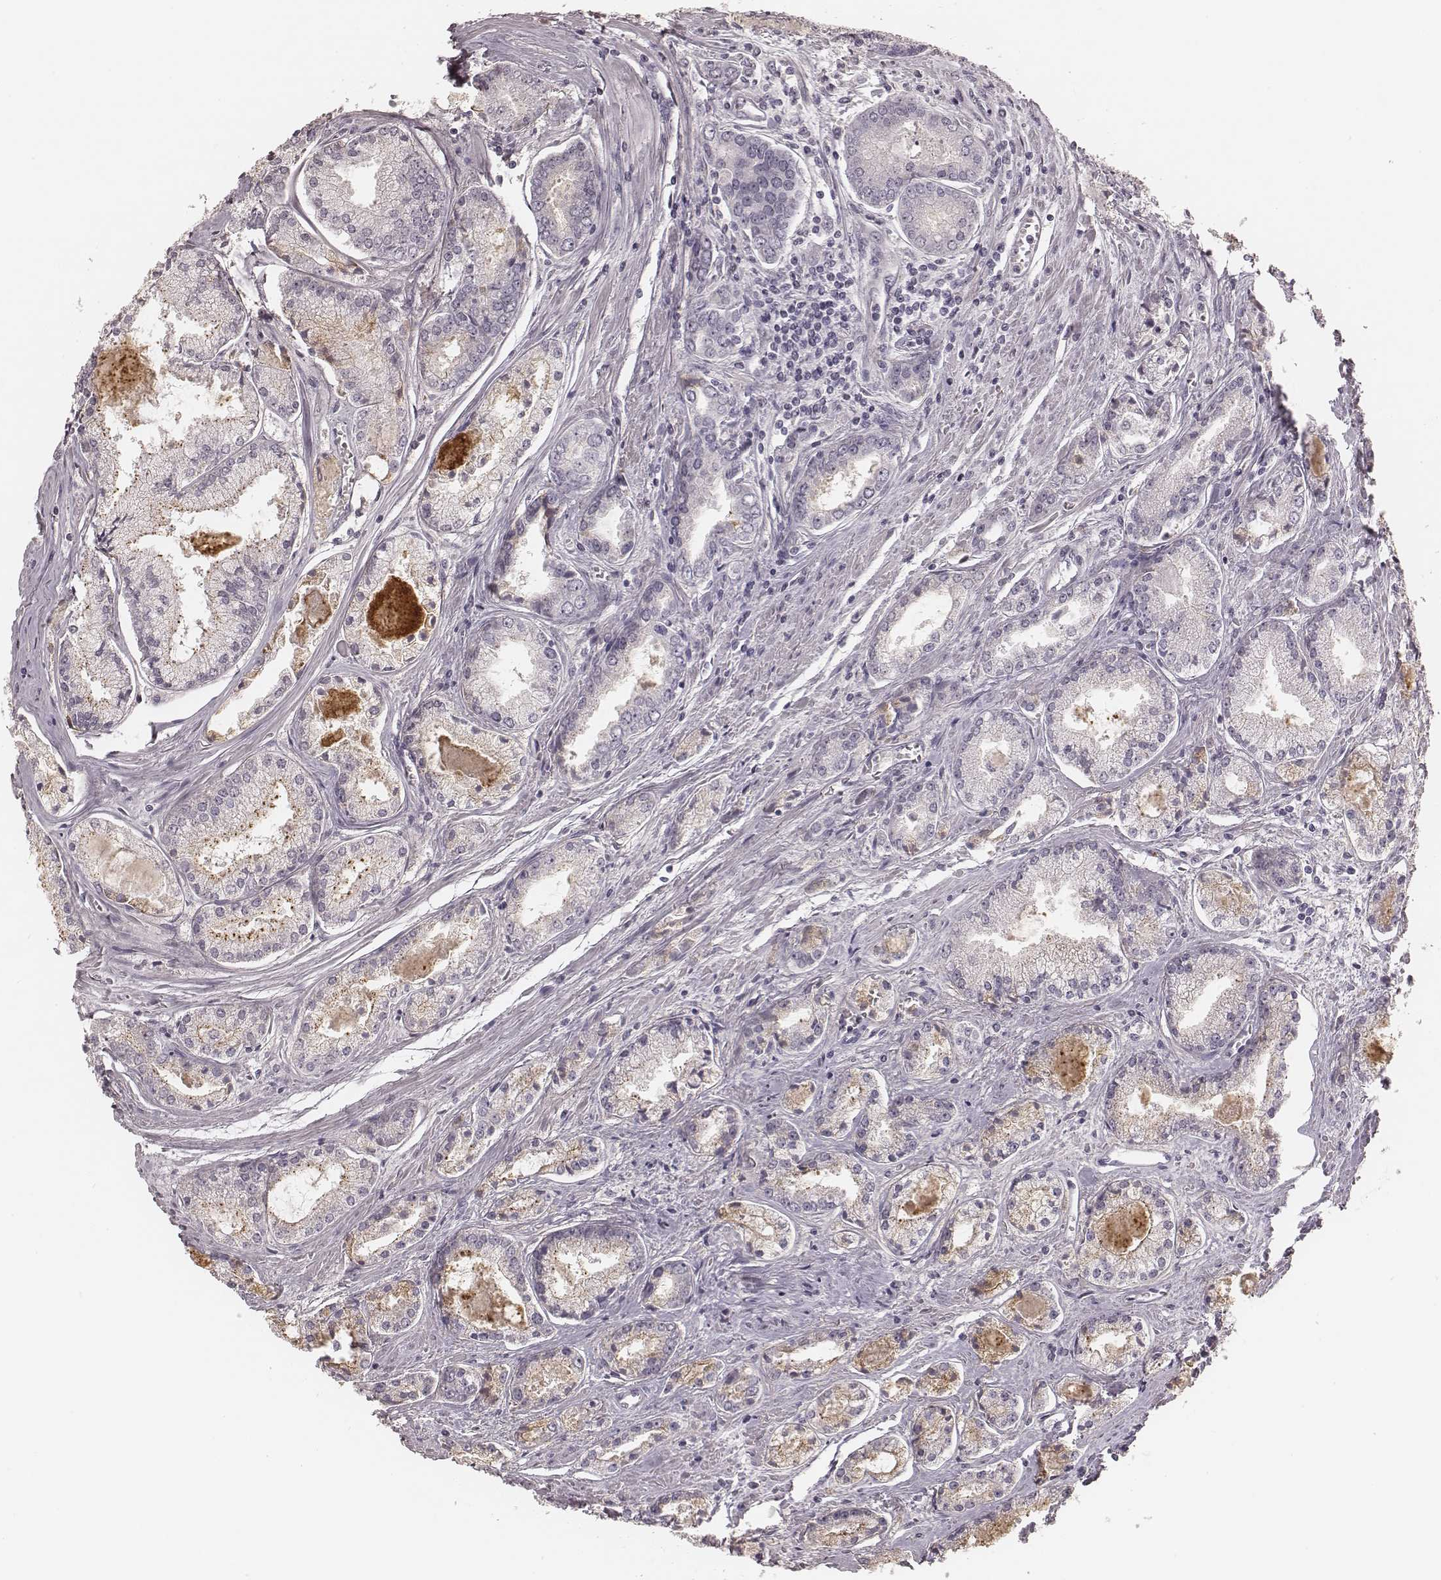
{"staining": {"intensity": "moderate", "quantity": "<25%", "location": "cytoplasmic/membranous"}, "tissue": "prostate cancer", "cell_type": "Tumor cells", "image_type": "cancer", "snomed": [{"axis": "morphology", "description": "Adenocarcinoma, NOS"}, {"axis": "topography", "description": "Prostate"}], "caption": "Prostate cancer stained with immunohistochemistry (IHC) demonstrates moderate cytoplasmic/membranous staining in about <25% of tumor cells.", "gene": "SMIM24", "patient": {"sex": "male", "age": 72}}